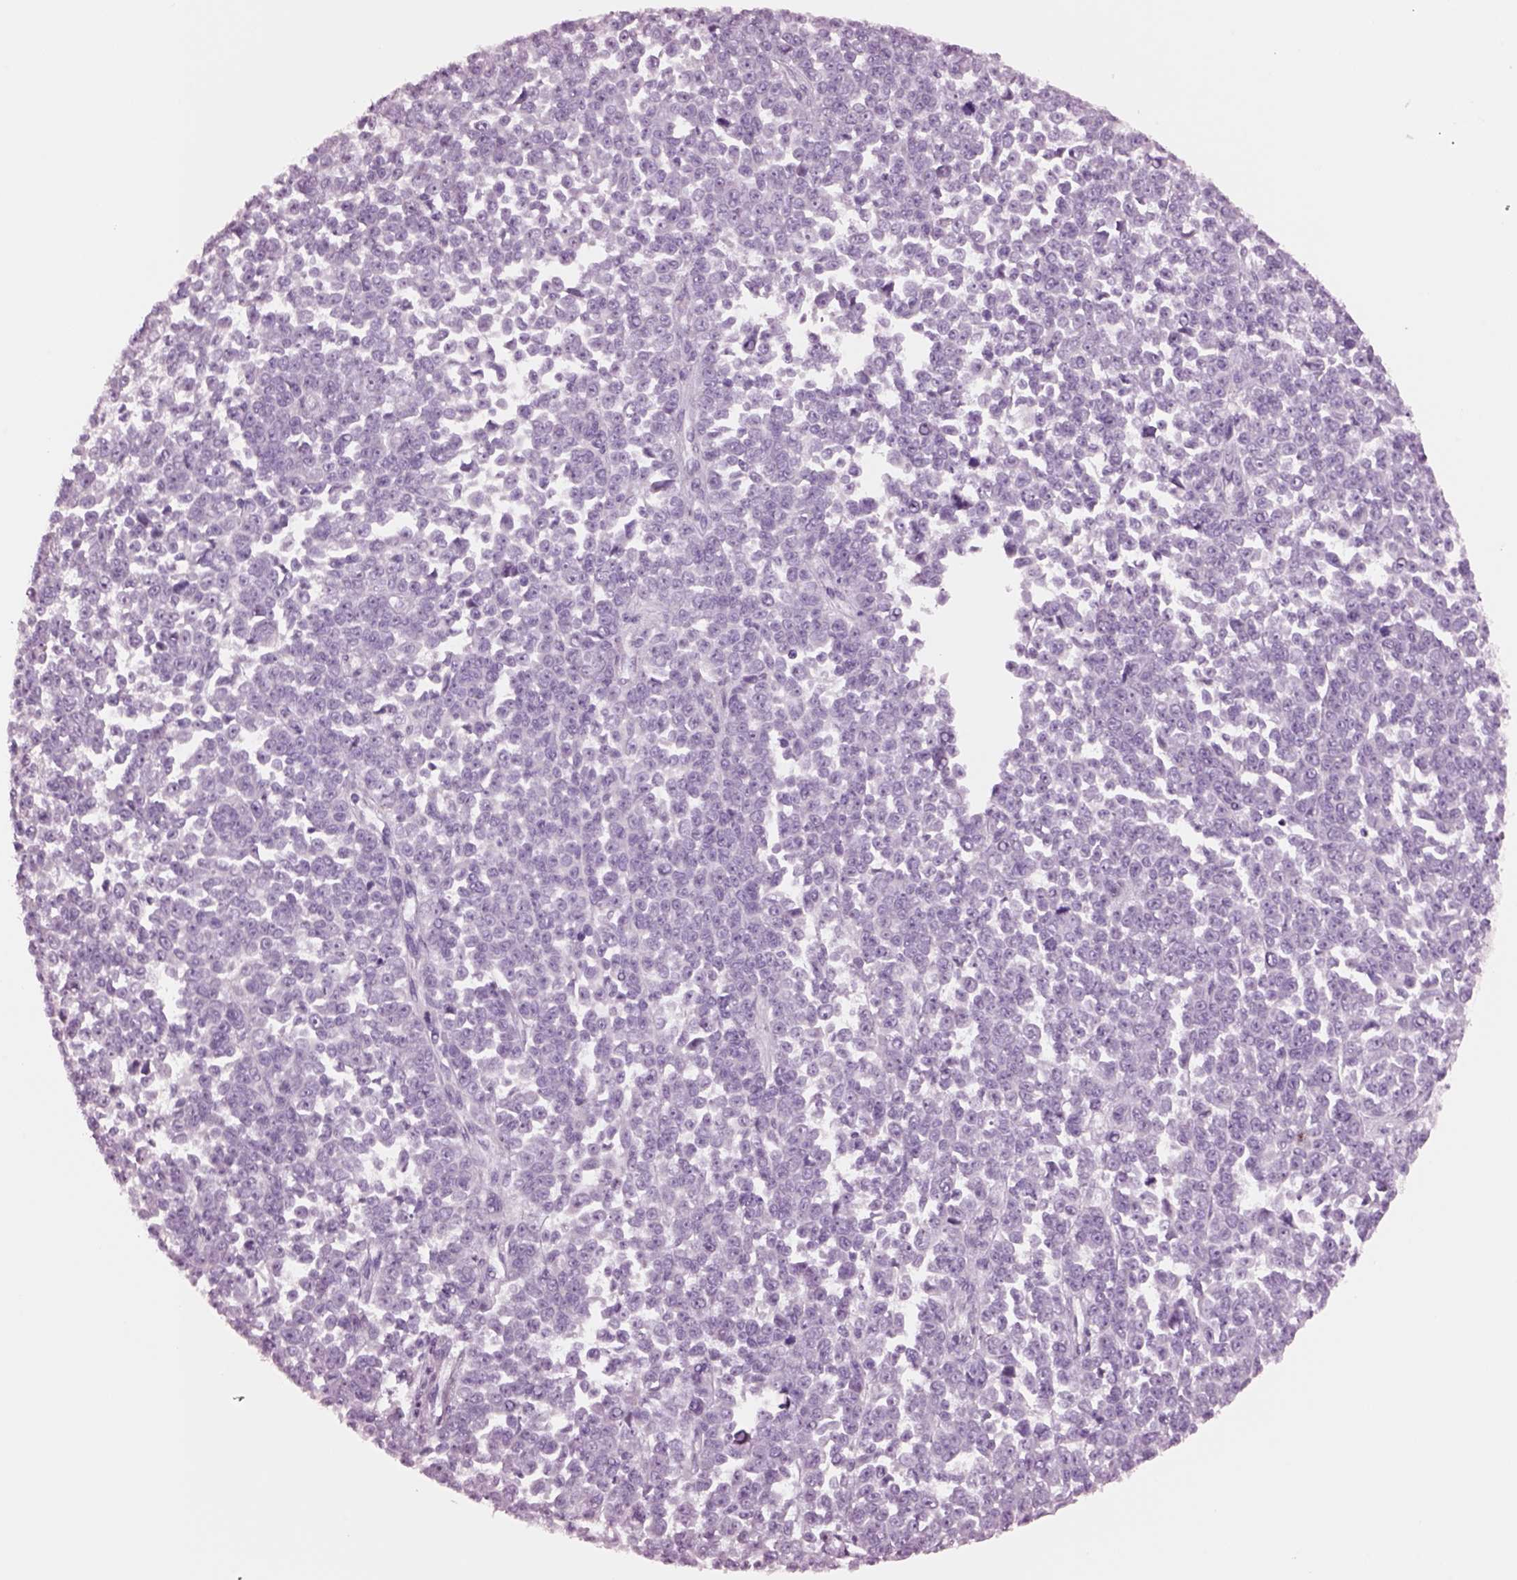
{"staining": {"intensity": "negative", "quantity": "none", "location": "none"}, "tissue": "melanoma", "cell_type": "Tumor cells", "image_type": "cancer", "snomed": [{"axis": "morphology", "description": "Malignant melanoma, NOS"}, {"axis": "topography", "description": "Skin"}], "caption": "Micrograph shows no significant protein positivity in tumor cells of melanoma. (Brightfield microscopy of DAB IHC at high magnification).", "gene": "NMRK2", "patient": {"sex": "female", "age": 95}}